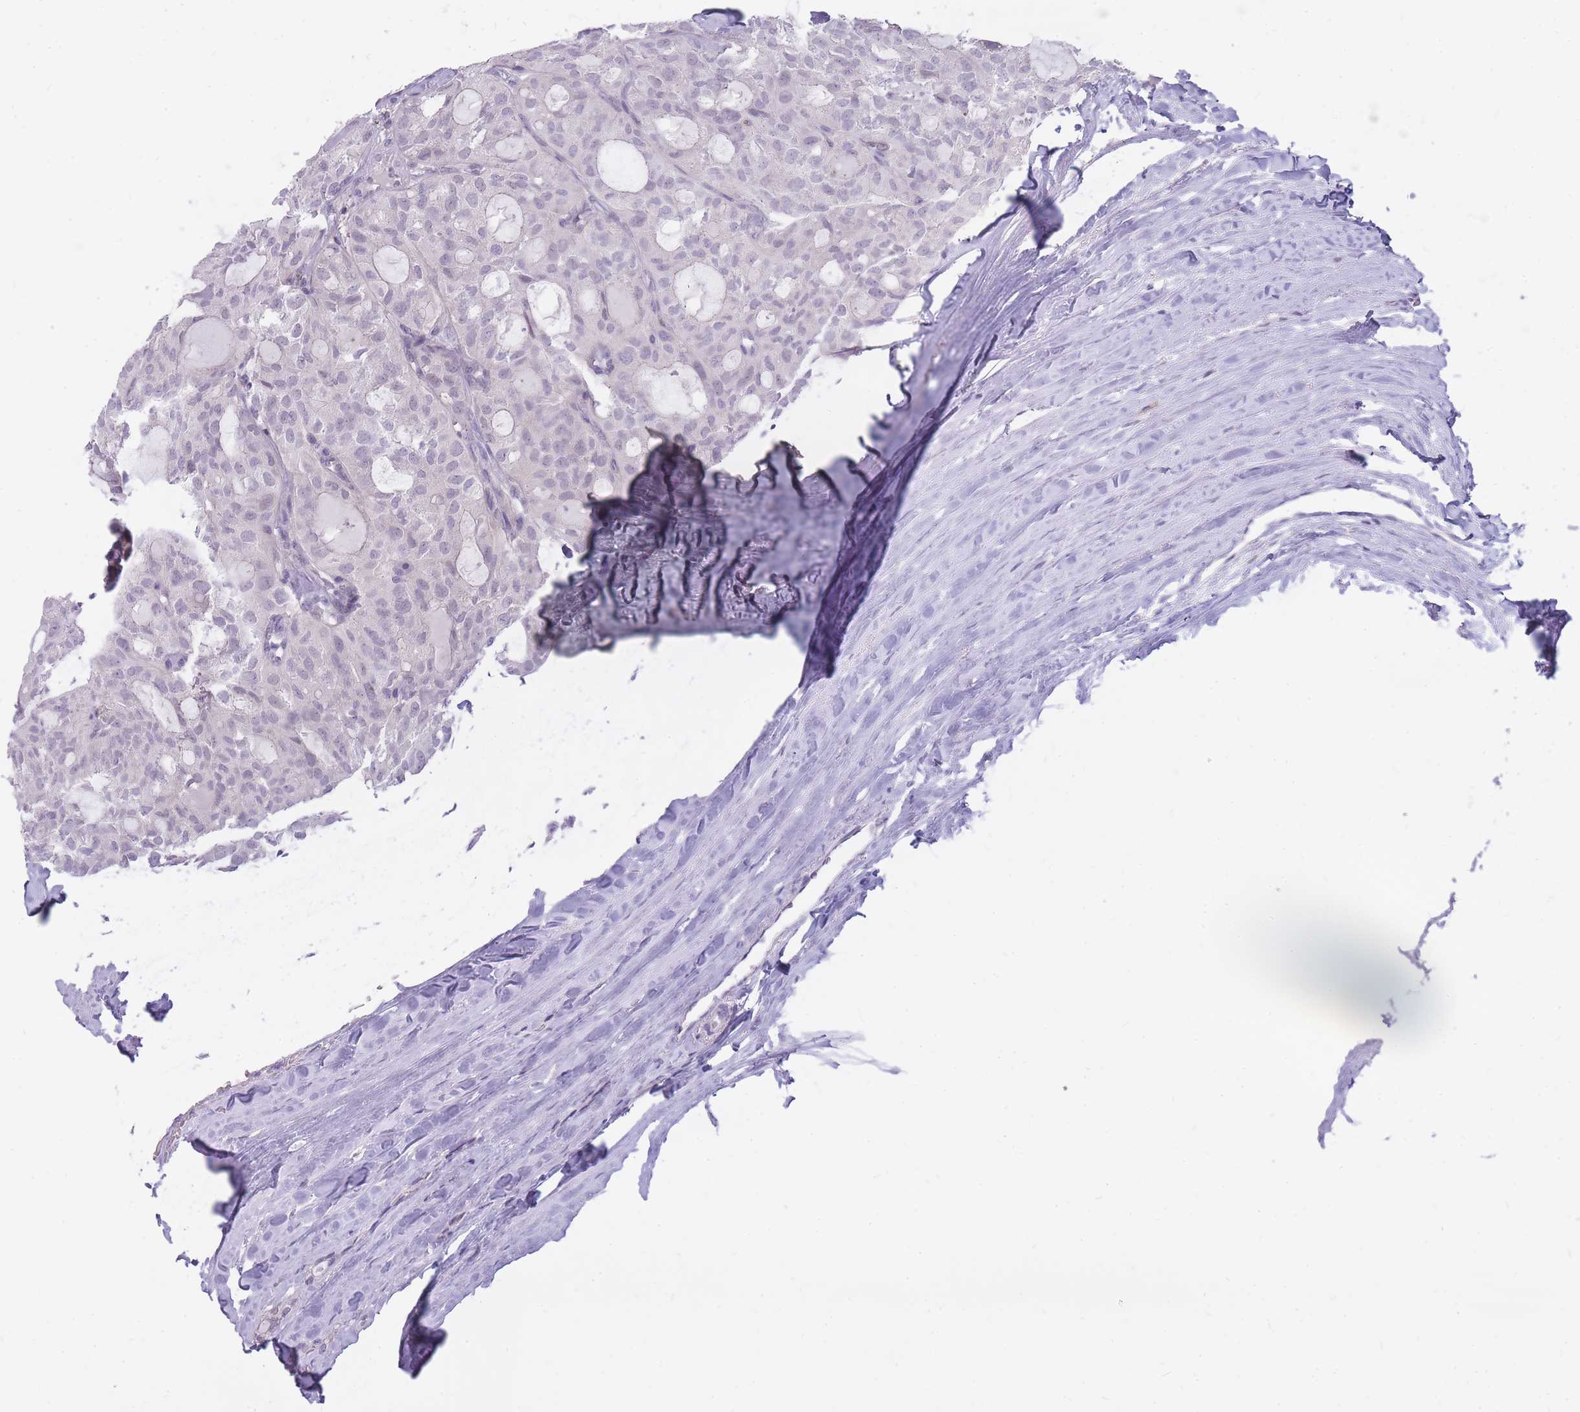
{"staining": {"intensity": "weak", "quantity": "<25%", "location": "nuclear"}, "tissue": "thyroid cancer", "cell_type": "Tumor cells", "image_type": "cancer", "snomed": [{"axis": "morphology", "description": "Follicular adenoma carcinoma, NOS"}, {"axis": "topography", "description": "Thyroid gland"}], "caption": "This is an immunohistochemistry (IHC) histopathology image of human thyroid follicular adenoma carcinoma. There is no staining in tumor cells.", "gene": "POMZP3", "patient": {"sex": "male", "age": 75}}